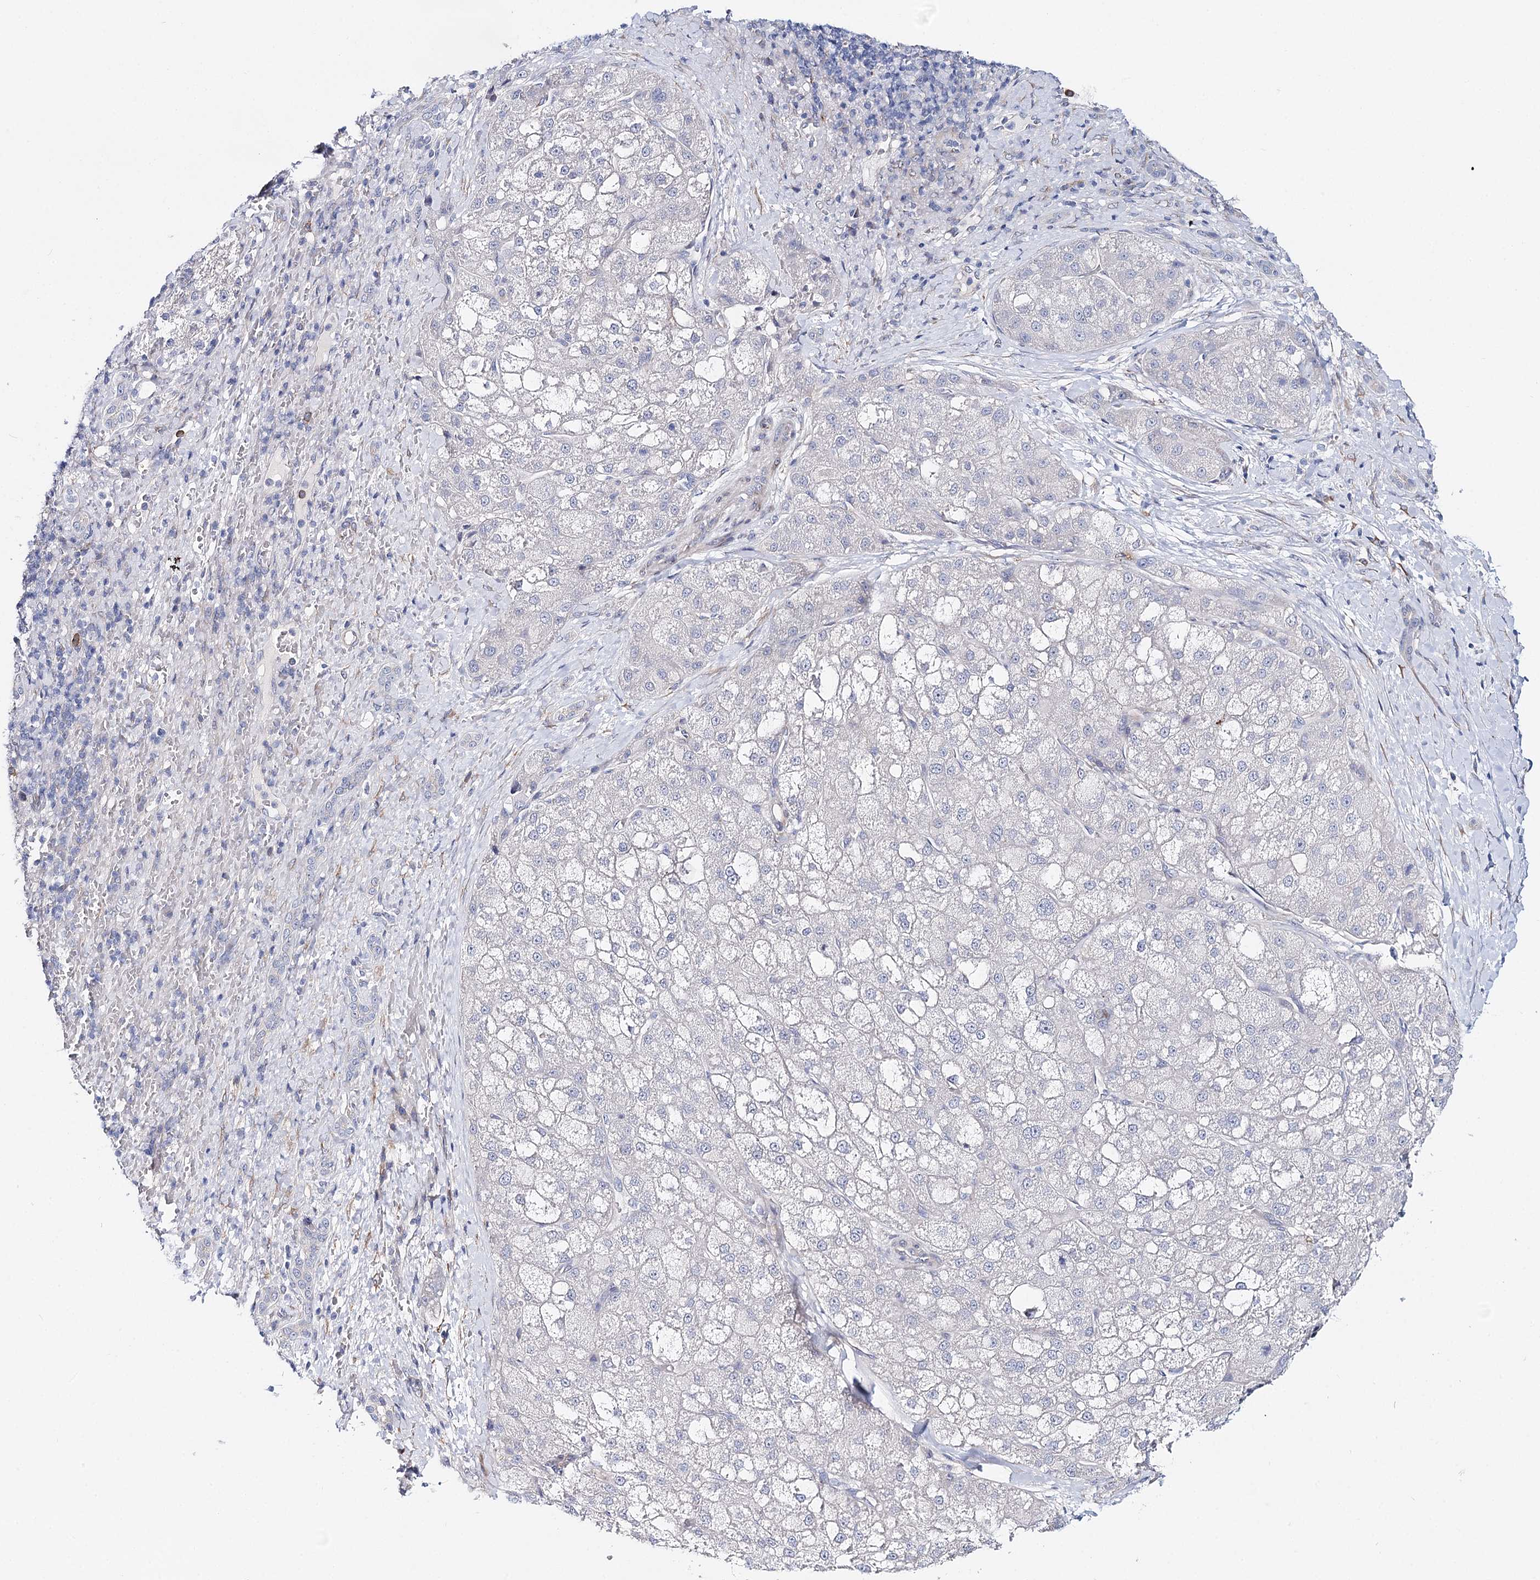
{"staining": {"intensity": "negative", "quantity": "none", "location": "none"}, "tissue": "liver cancer", "cell_type": "Tumor cells", "image_type": "cancer", "snomed": [{"axis": "morphology", "description": "Normal tissue, NOS"}, {"axis": "morphology", "description": "Carcinoma, Hepatocellular, NOS"}, {"axis": "topography", "description": "Liver"}], "caption": "The IHC image has no significant positivity in tumor cells of liver hepatocellular carcinoma tissue.", "gene": "TEX12", "patient": {"sex": "male", "age": 57}}